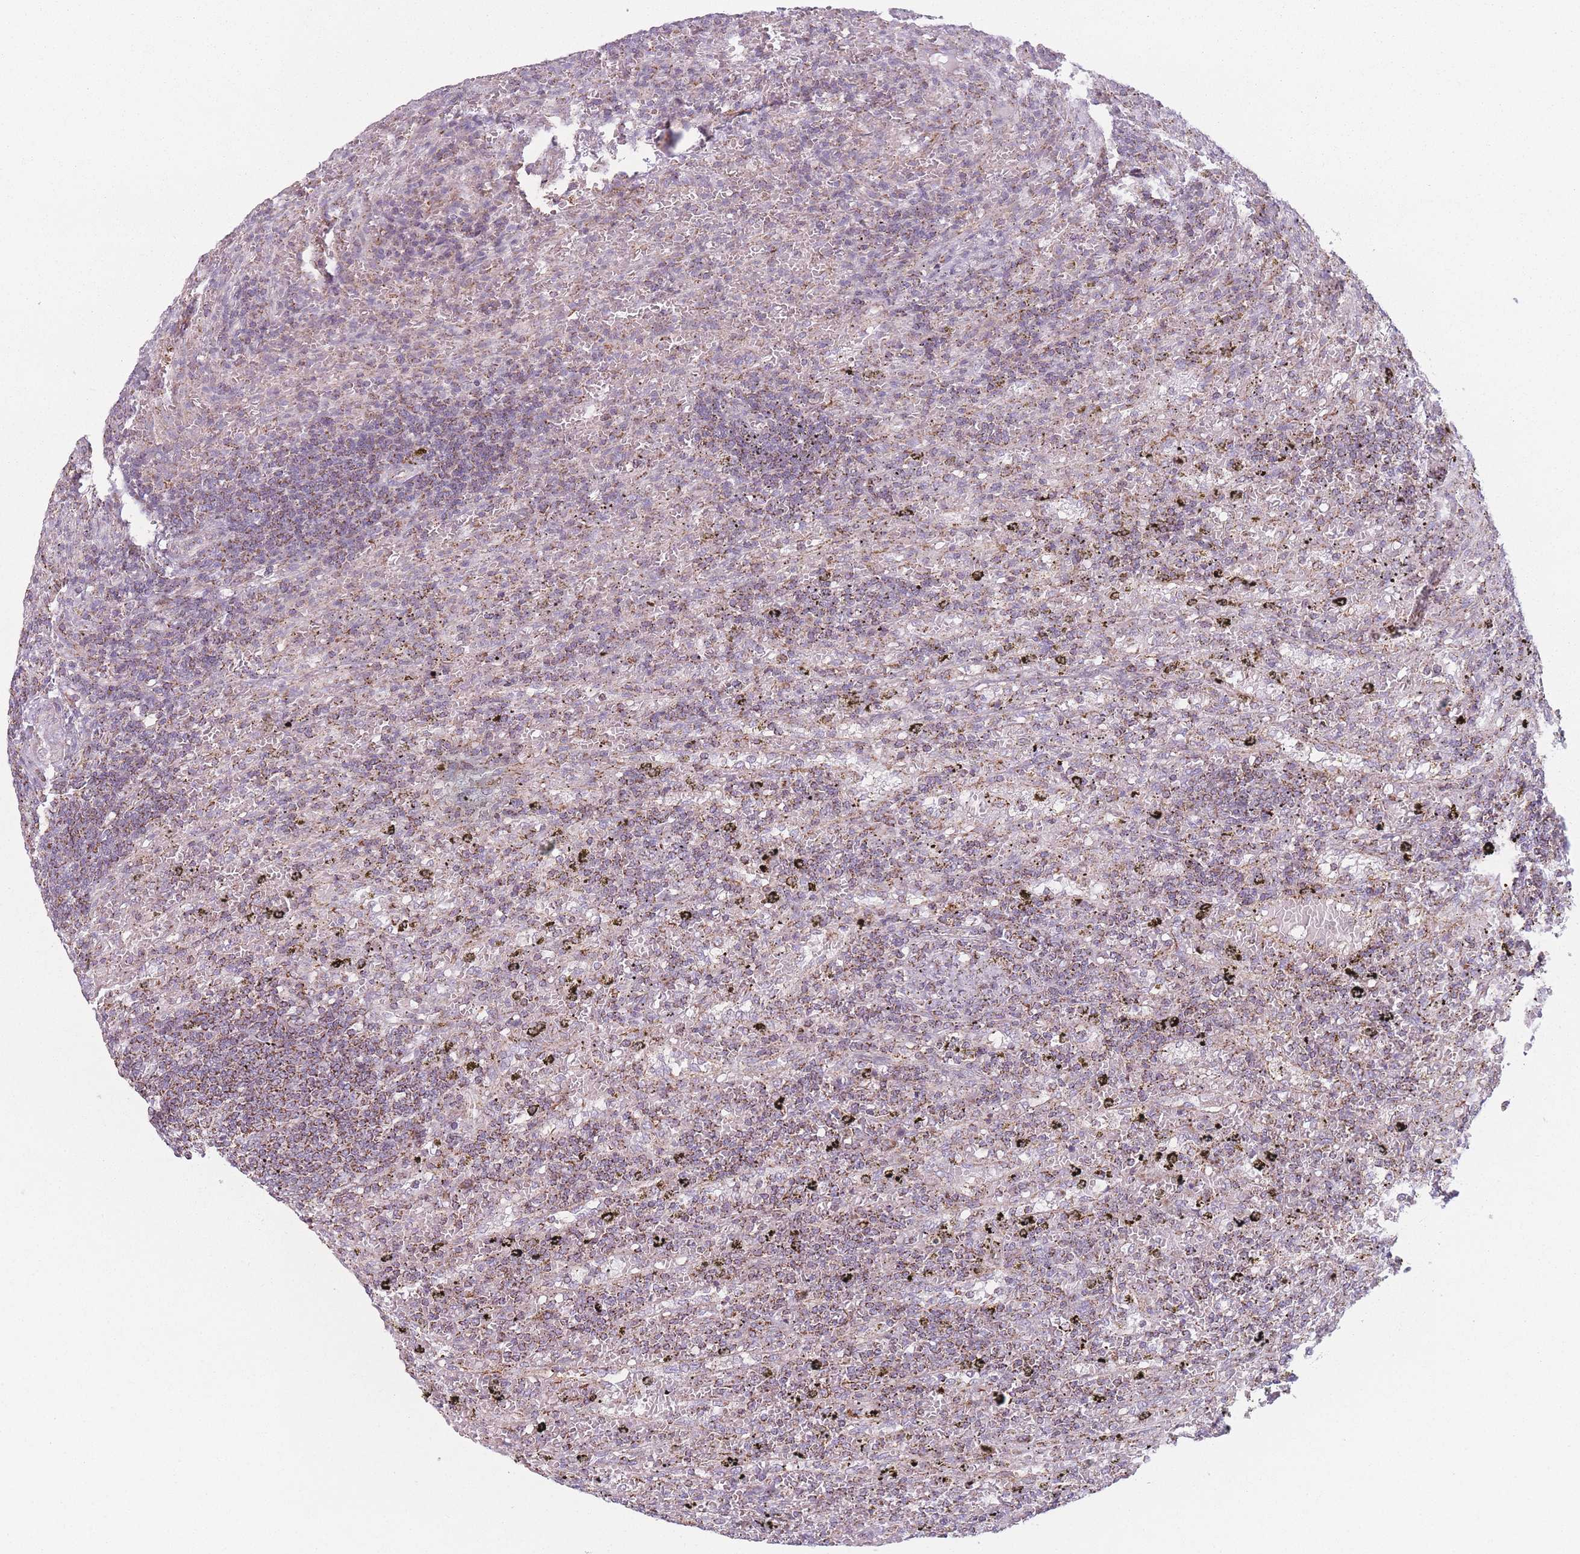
{"staining": {"intensity": "moderate", "quantity": ">75%", "location": "cytoplasmic/membranous"}, "tissue": "lymphoma", "cell_type": "Tumor cells", "image_type": "cancer", "snomed": [{"axis": "morphology", "description": "Malignant lymphoma, non-Hodgkin's type, Low grade"}, {"axis": "topography", "description": "Spleen"}], "caption": "Malignant lymphoma, non-Hodgkin's type (low-grade) was stained to show a protein in brown. There is medium levels of moderate cytoplasmic/membranous expression in approximately >75% of tumor cells.", "gene": "DCHS1", "patient": {"sex": "male", "age": 76}}